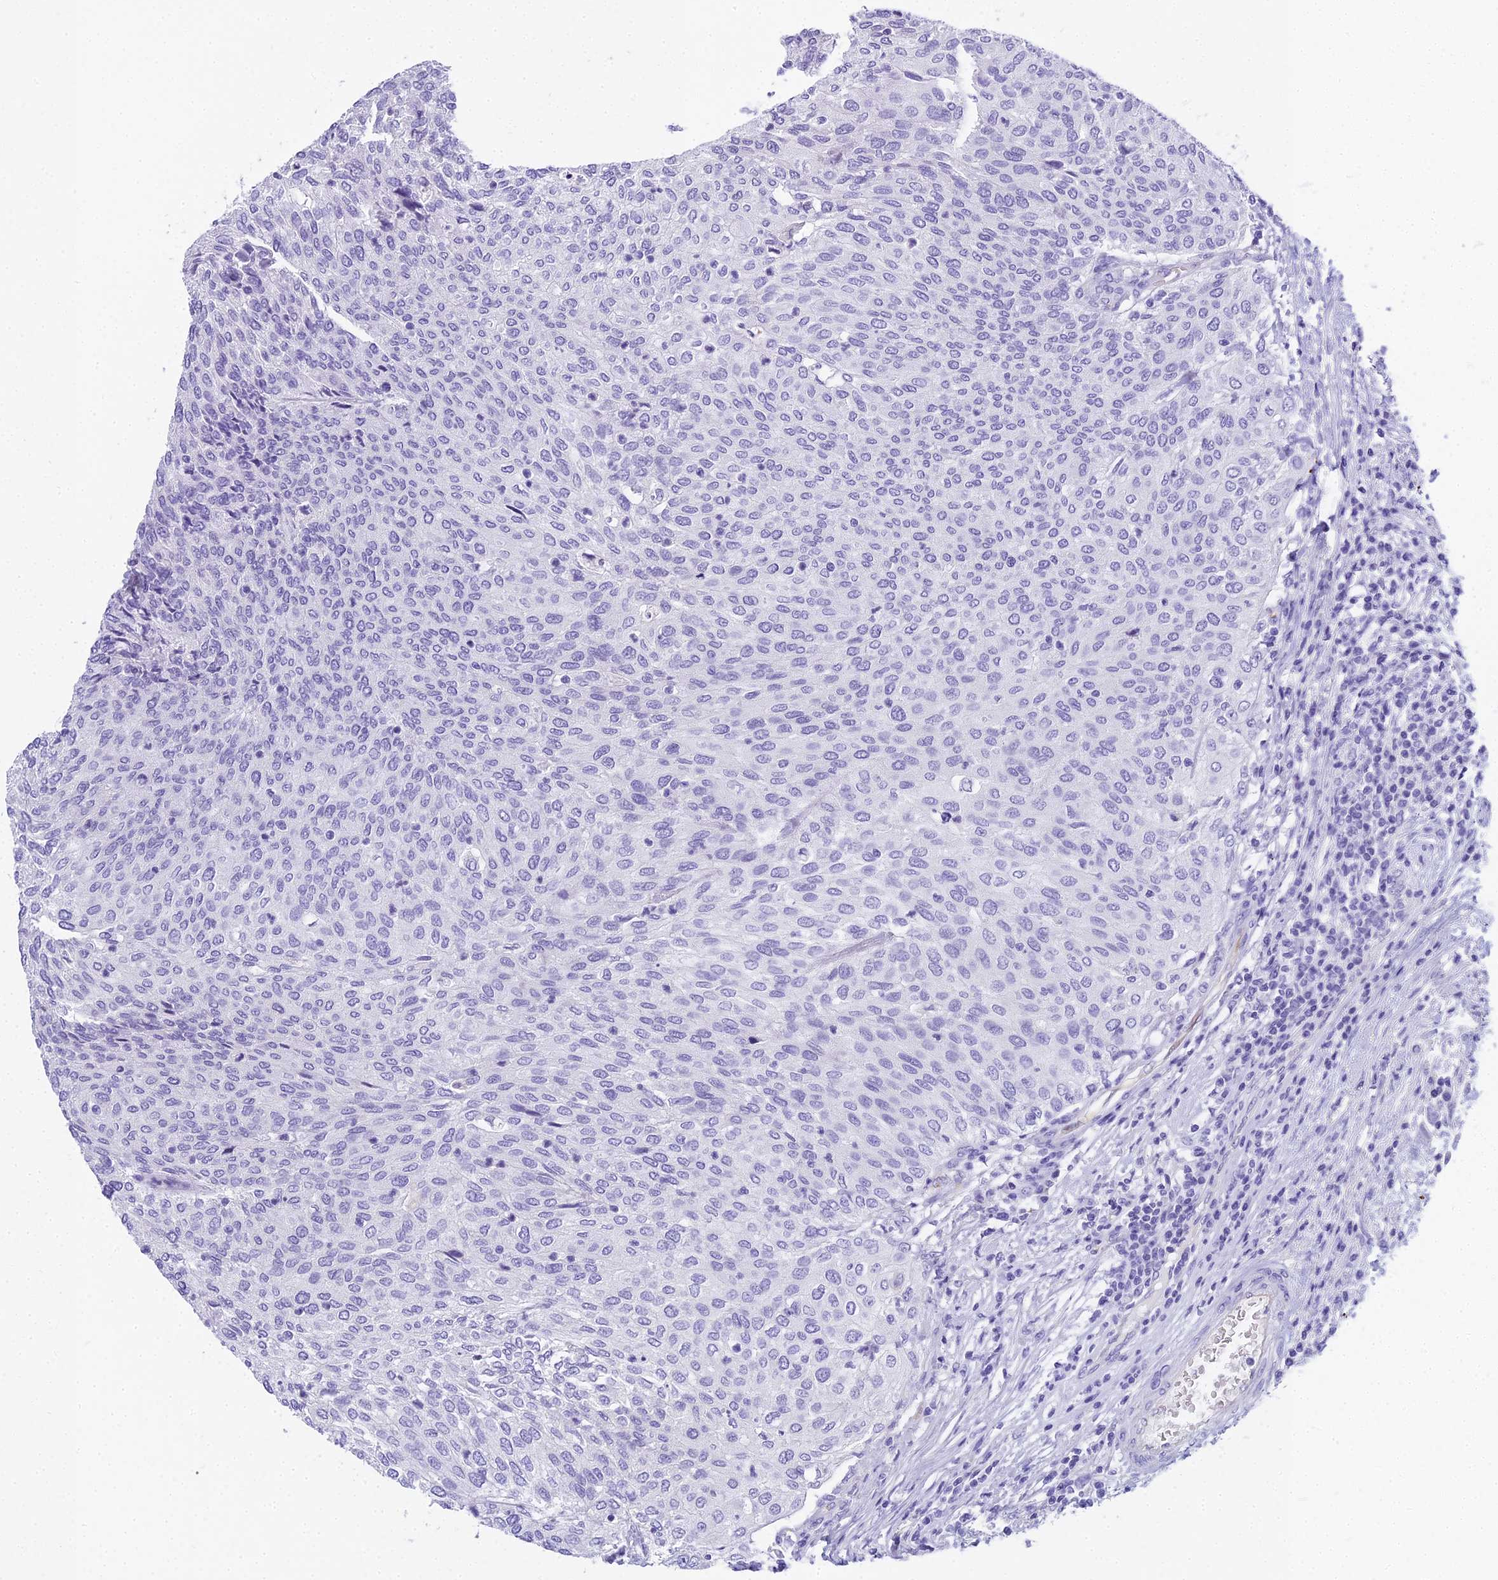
{"staining": {"intensity": "negative", "quantity": "none", "location": "none"}, "tissue": "urothelial cancer", "cell_type": "Tumor cells", "image_type": "cancer", "snomed": [{"axis": "morphology", "description": "Urothelial carcinoma, Low grade"}, {"axis": "topography", "description": "Urinary bladder"}], "caption": "Tumor cells are negative for protein expression in human urothelial carcinoma (low-grade).", "gene": "NINJ1", "patient": {"sex": "female", "age": 79}}